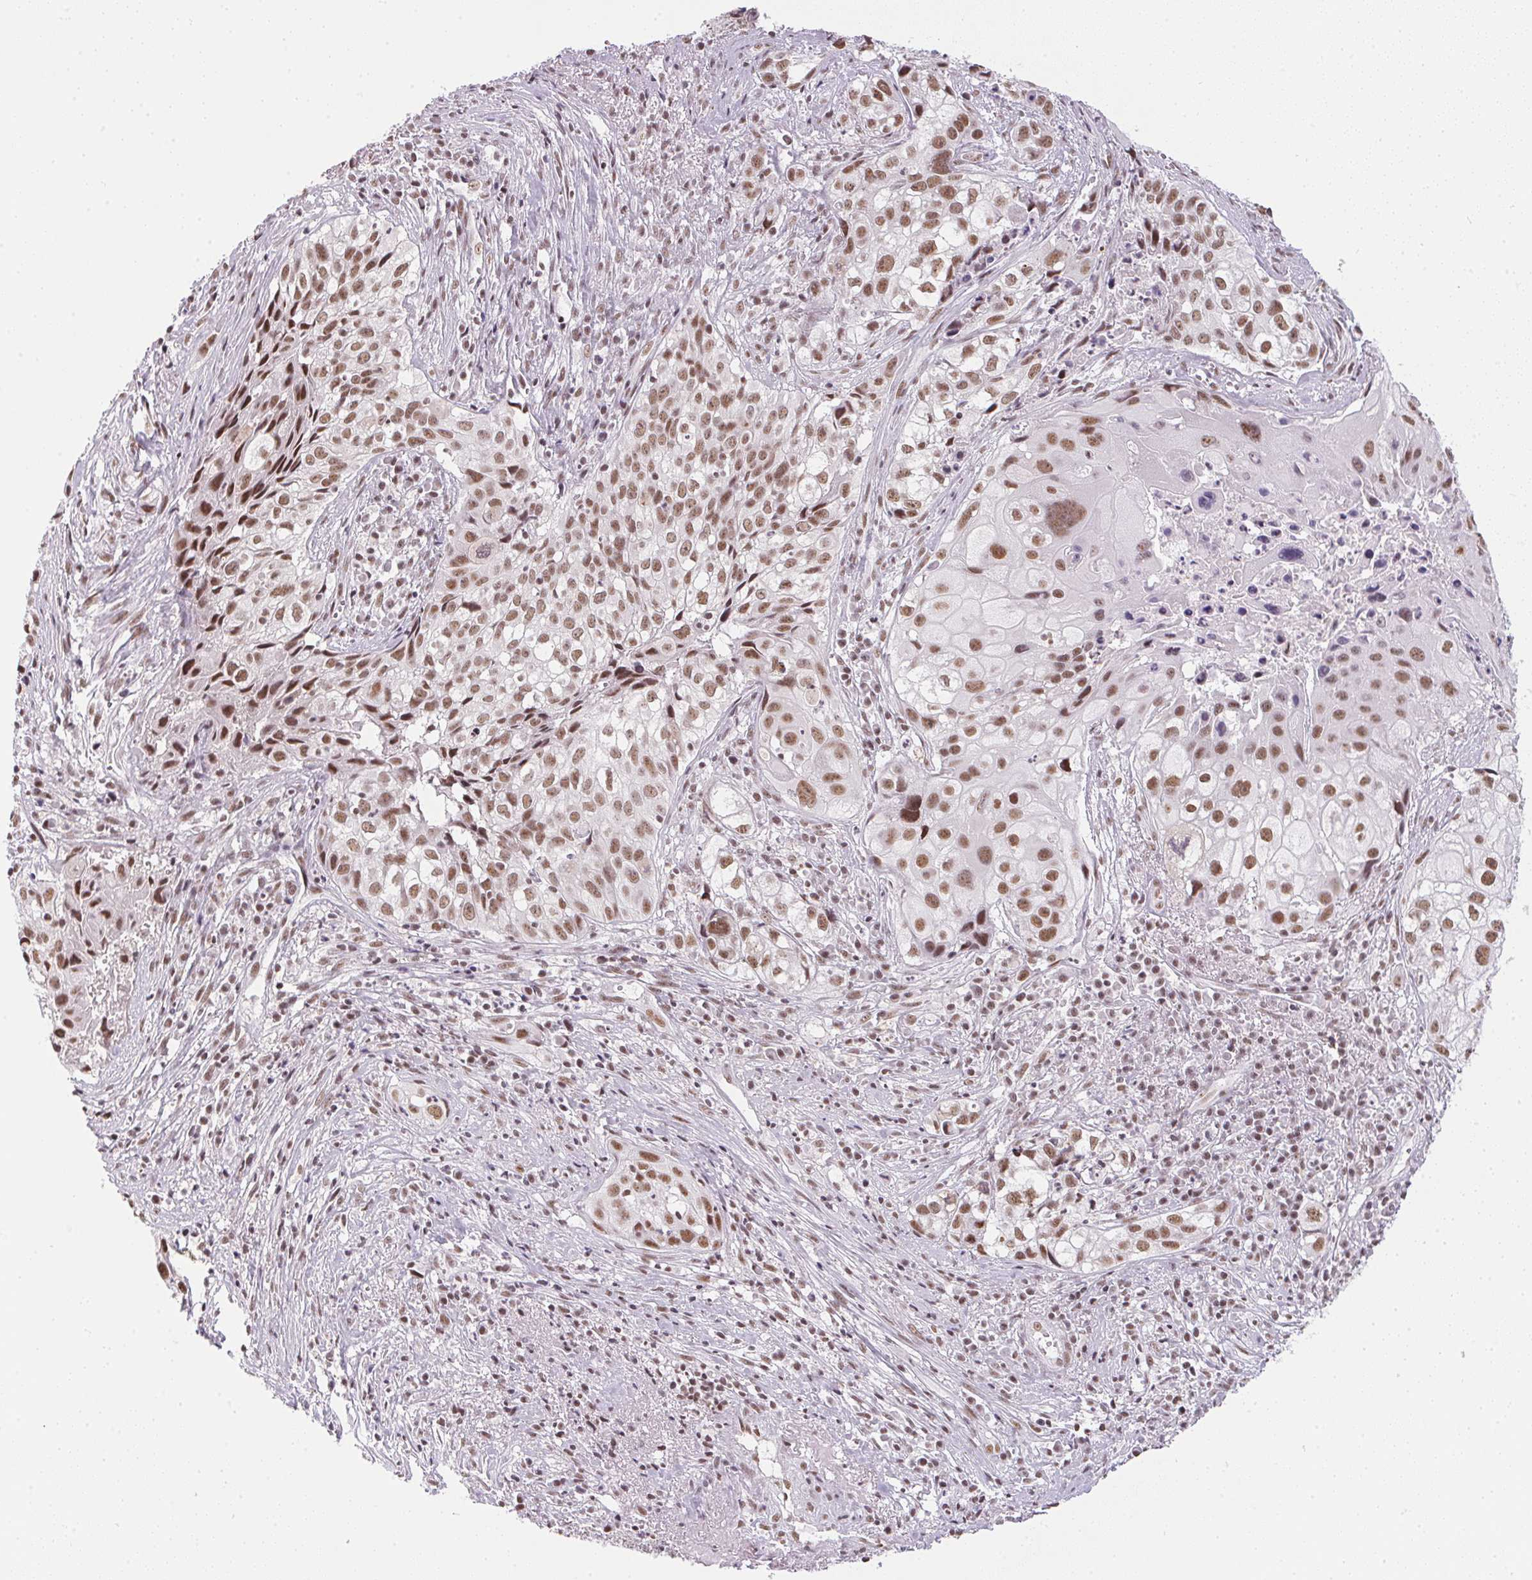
{"staining": {"intensity": "moderate", "quantity": ">75%", "location": "nuclear"}, "tissue": "cervical cancer", "cell_type": "Tumor cells", "image_type": "cancer", "snomed": [{"axis": "morphology", "description": "Squamous cell carcinoma, NOS"}, {"axis": "topography", "description": "Cervix"}], "caption": "An immunohistochemistry micrograph of neoplastic tissue is shown. Protein staining in brown labels moderate nuclear positivity in cervical squamous cell carcinoma within tumor cells. Ihc stains the protein of interest in brown and the nuclei are stained blue.", "gene": "SRSF7", "patient": {"sex": "female", "age": 53}}